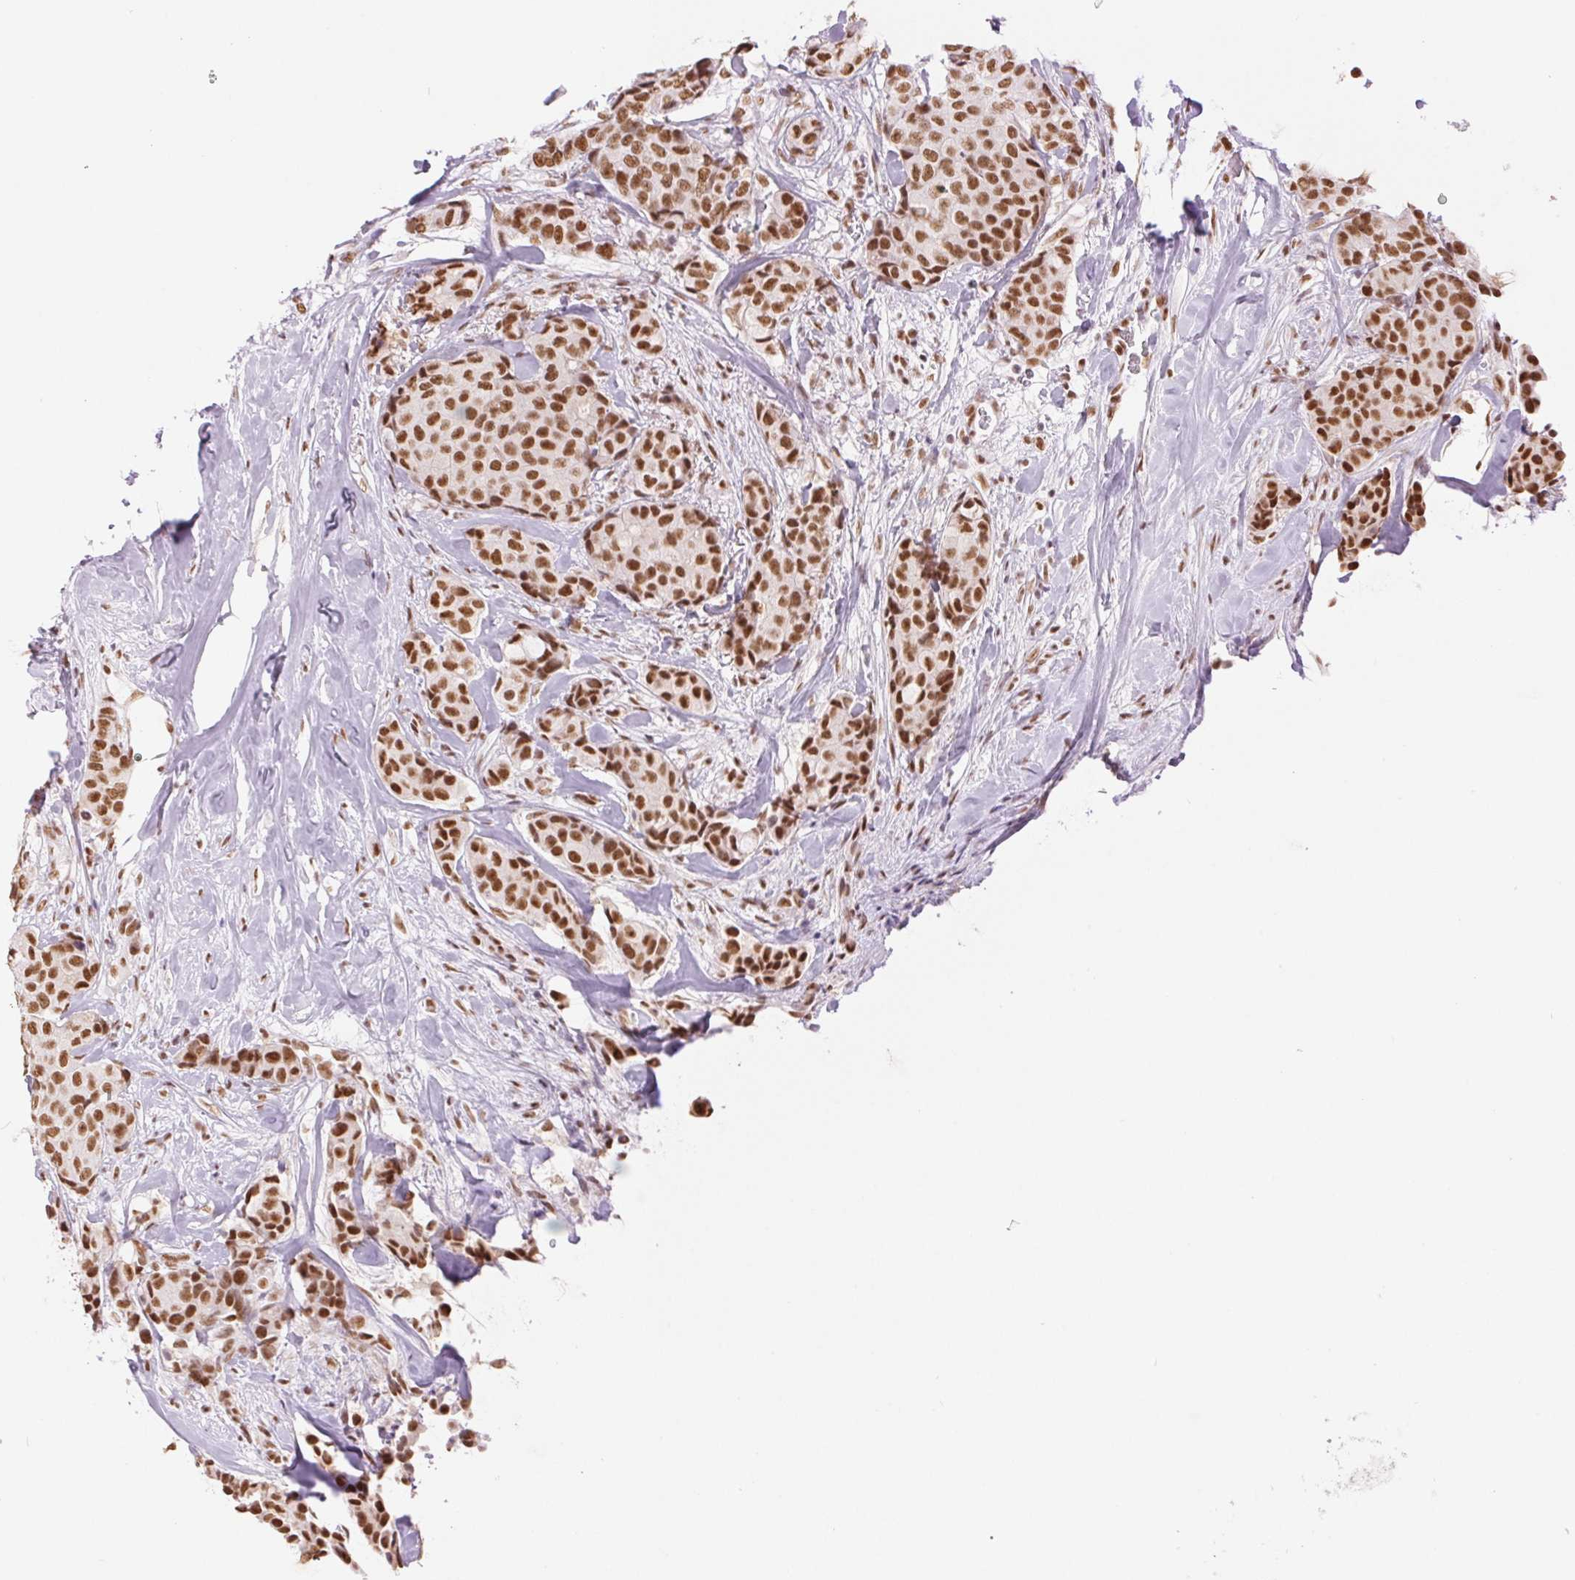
{"staining": {"intensity": "moderate", "quantity": ">75%", "location": "nuclear"}, "tissue": "breast cancer", "cell_type": "Tumor cells", "image_type": "cancer", "snomed": [{"axis": "morphology", "description": "Duct carcinoma"}, {"axis": "topography", "description": "Breast"}], "caption": "Infiltrating ductal carcinoma (breast) stained with IHC shows moderate nuclear staining in about >75% of tumor cells.", "gene": "ZFR2", "patient": {"sex": "female", "age": 75}}